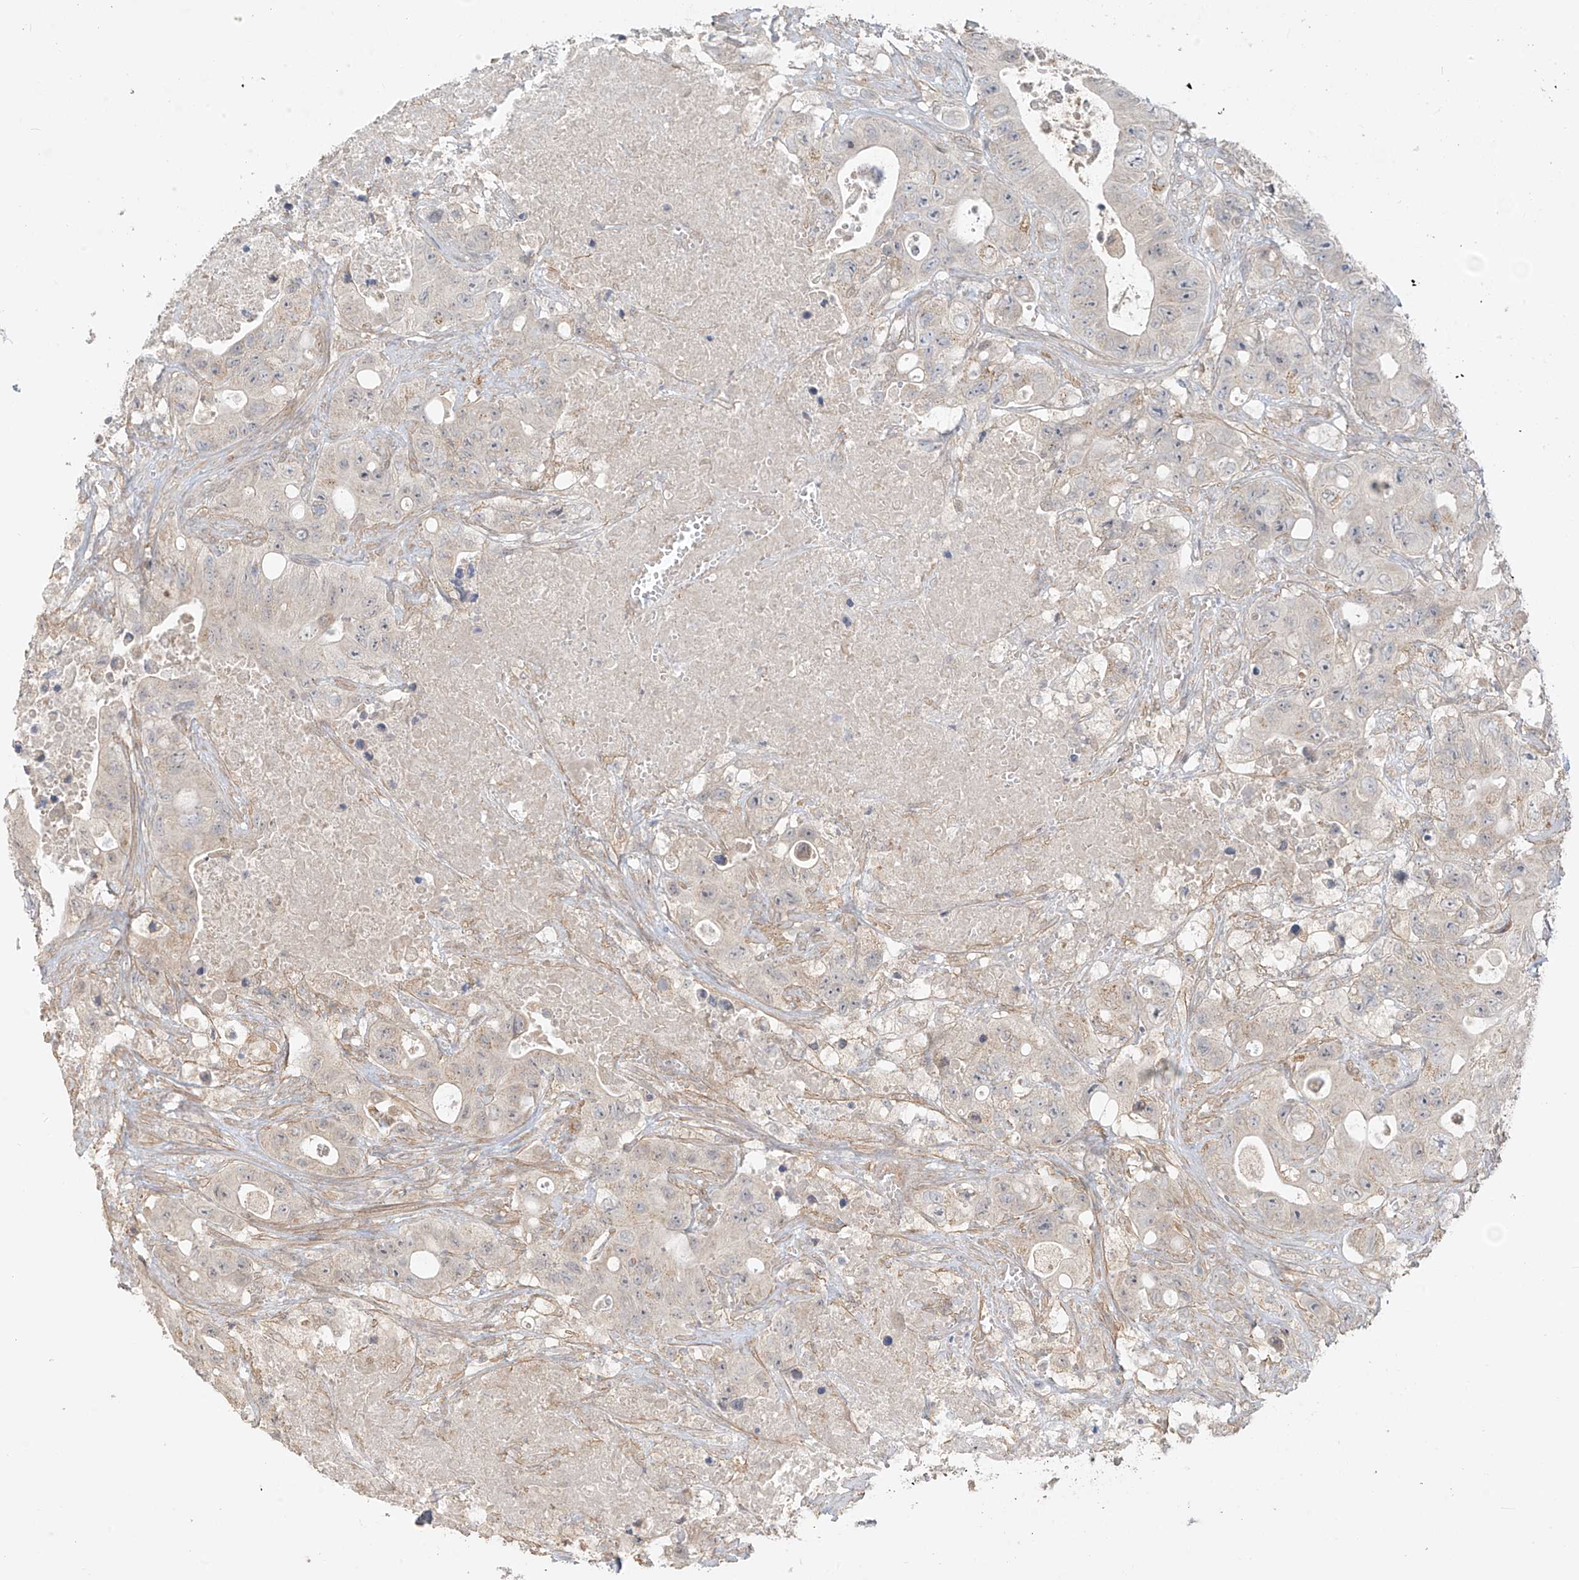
{"staining": {"intensity": "weak", "quantity": "<25%", "location": "cytoplasmic/membranous"}, "tissue": "colorectal cancer", "cell_type": "Tumor cells", "image_type": "cancer", "snomed": [{"axis": "morphology", "description": "Adenocarcinoma, NOS"}, {"axis": "topography", "description": "Colon"}], "caption": "Immunohistochemistry (IHC) histopathology image of colorectal cancer (adenocarcinoma) stained for a protein (brown), which demonstrates no positivity in tumor cells. Brightfield microscopy of IHC stained with DAB (3,3'-diaminobenzidine) (brown) and hematoxylin (blue), captured at high magnification.", "gene": "ABCD1", "patient": {"sex": "female", "age": 46}}